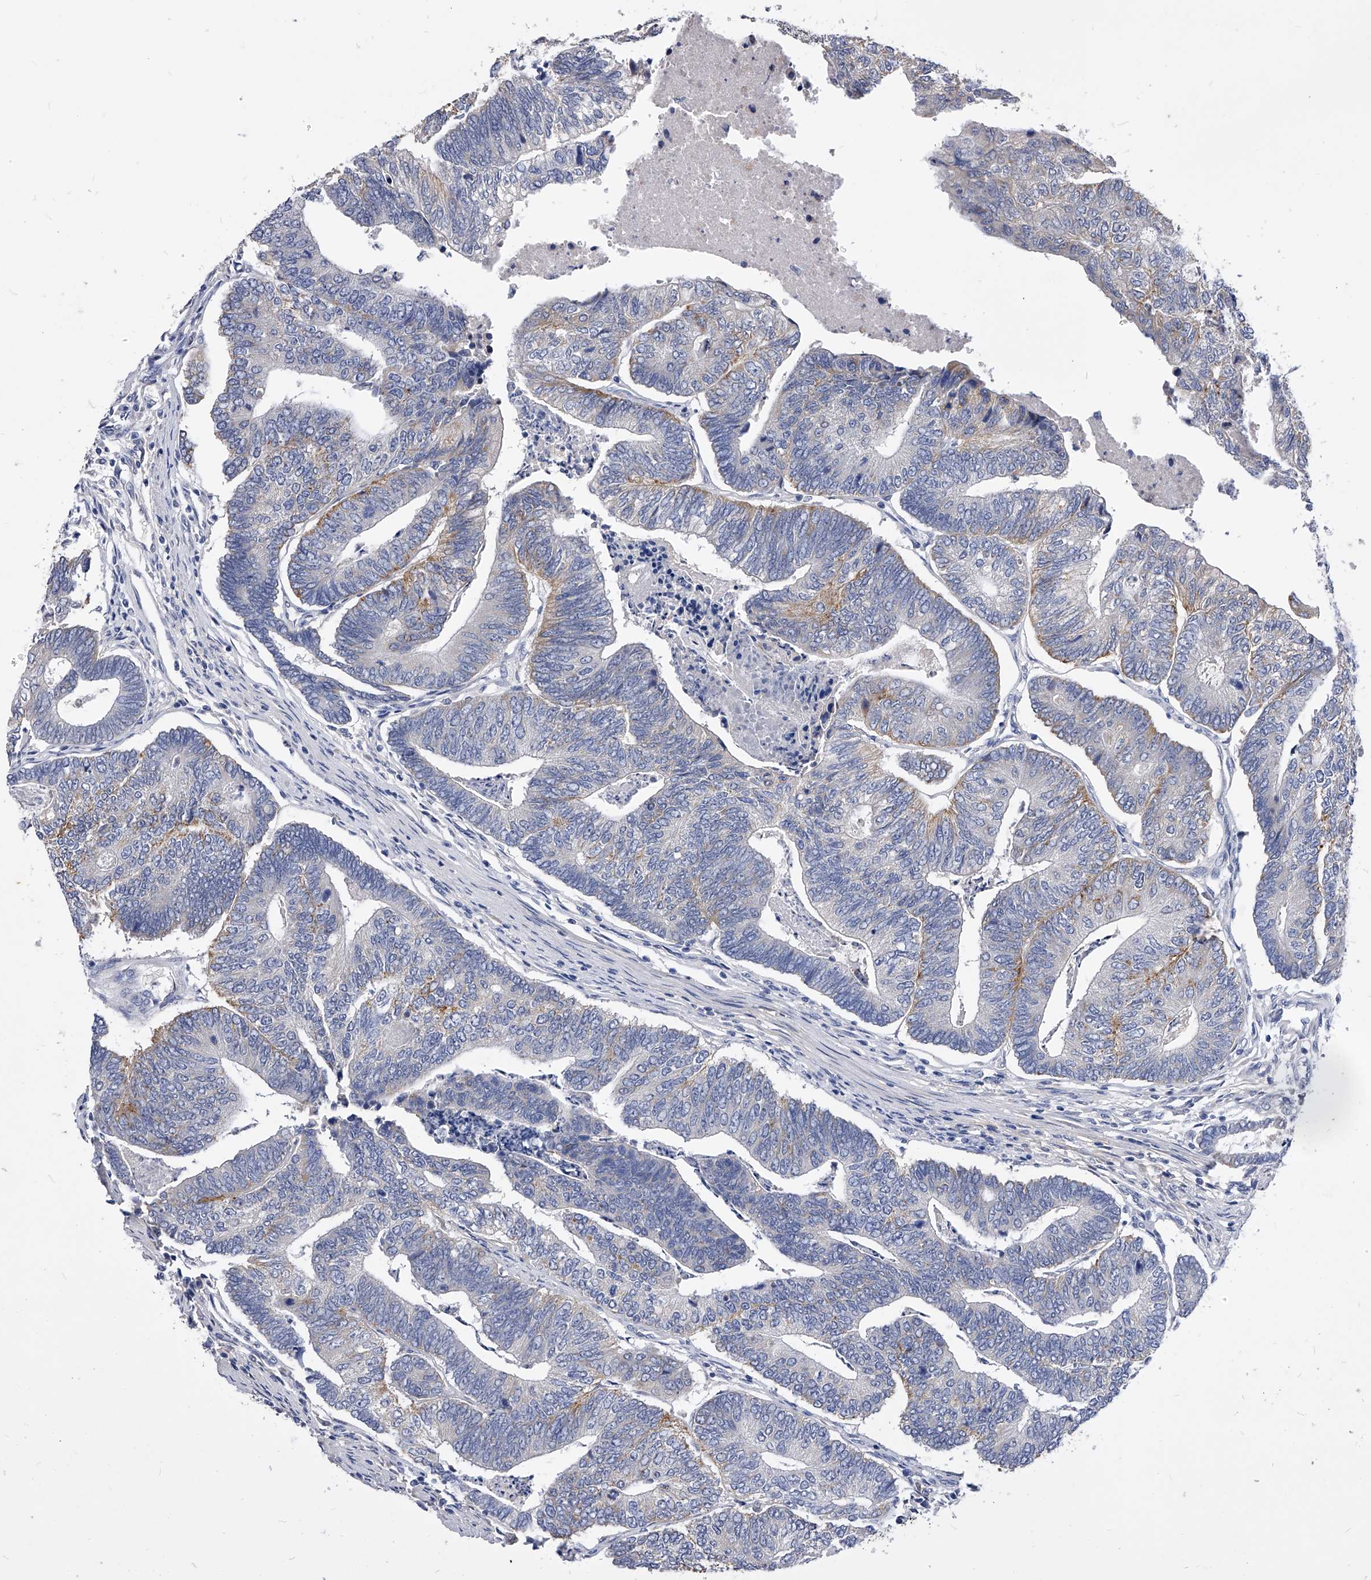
{"staining": {"intensity": "moderate", "quantity": "<25%", "location": "cytoplasmic/membranous"}, "tissue": "colorectal cancer", "cell_type": "Tumor cells", "image_type": "cancer", "snomed": [{"axis": "morphology", "description": "Adenocarcinoma, NOS"}, {"axis": "topography", "description": "Colon"}], "caption": "Immunohistochemical staining of adenocarcinoma (colorectal) exhibits low levels of moderate cytoplasmic/membranous expression in about <25% of tumor cells. The staining is performed using DAB brown chromogen to label protein expression. The nuclei are counter-stained blue using hematoxylin.", "gene": "ZNF529", "patient": {"sex": "female", "age": 67}}